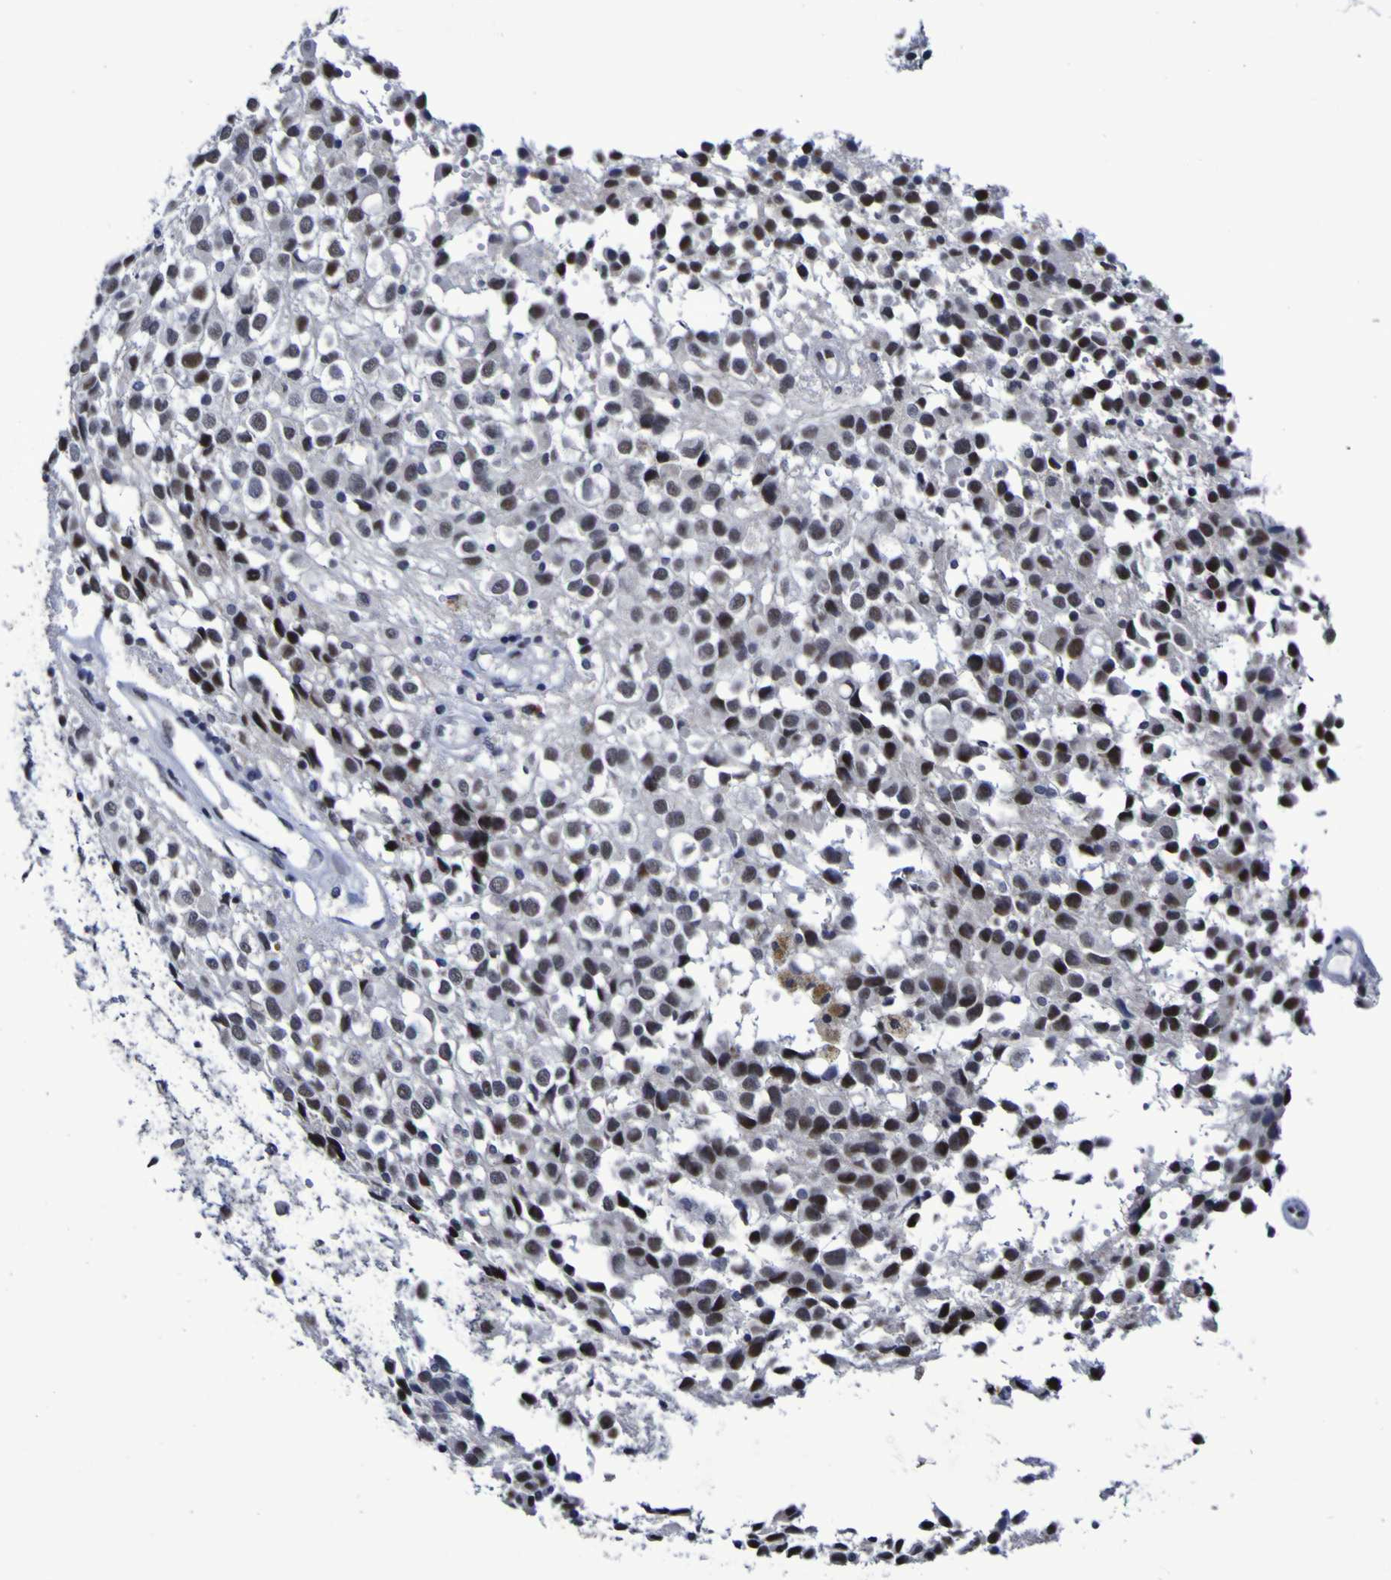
{"staining": {"intensity": "strong", "quantity": ">75%", "location": "nuclear"}, "tissue": "glioma", "cell_type": "Tumor cells", "image_type": "cancer", "snomed": [{"axis": "morphology", "description": "Glioma, malignant, High grade"}, {"axis": "topography", "description": "Brain"}], "caption": "Protein staining of malignant glioma (high-grade) tissue shows strong nuclear expression in about >75% of tumor cells.", "gene": "MBD3", "patient": {"sex": "male", "age": 32}}